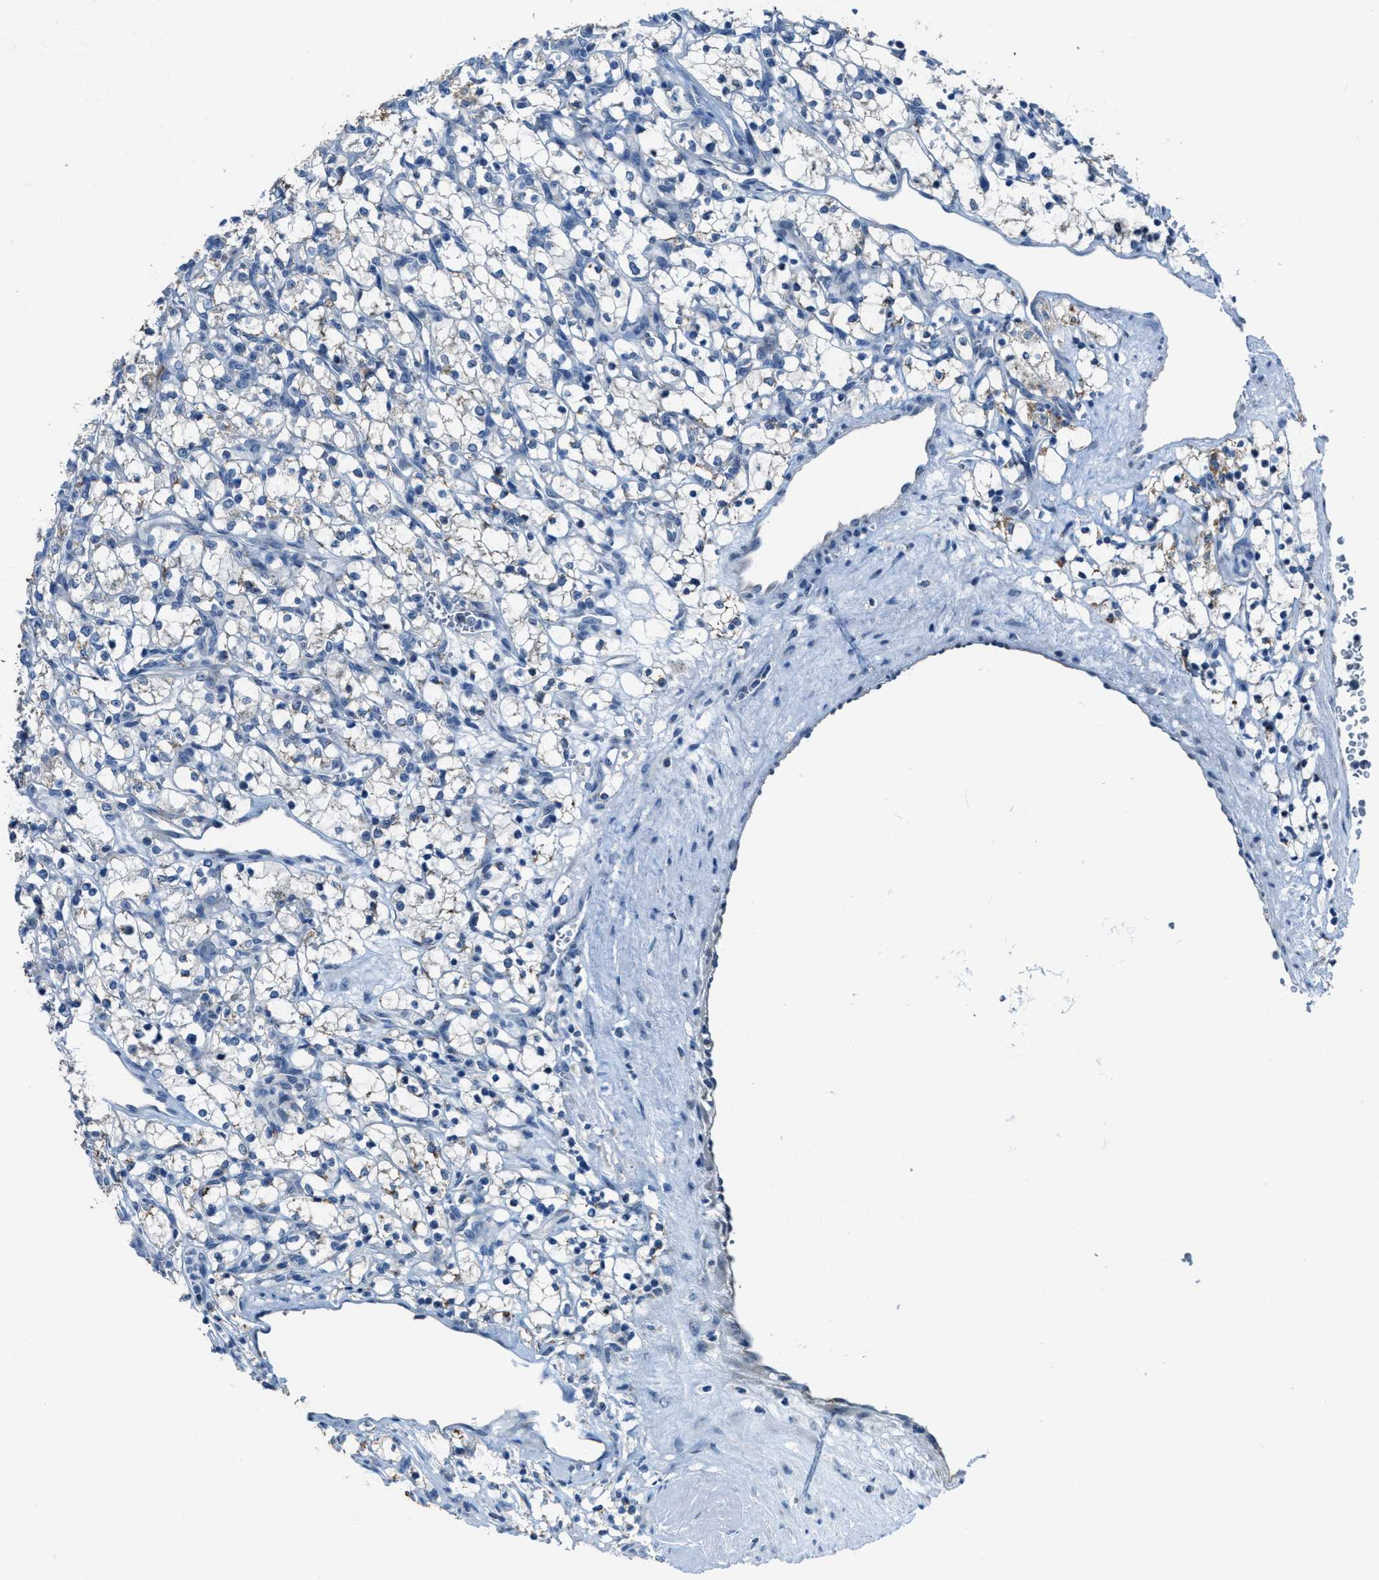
{"staining": {"intensity": "negative", "quantity": "none", "location": "none"}, "tissue": "renal cancer", "cell_type": "Tumor cells", "image_type": "cancer", "snomed": [{"axis": "morphology", "description": "Adenocarcinoma, NOS"}, {"axis": "topography", "description": "Kidney"}], "caption": "Immunohistochemistry of renal cancer (adenocarcinoma) demonstrates no staining in tumor cells.", "gene": "CDON", "patient": {"sex": "female", "age": 69}}